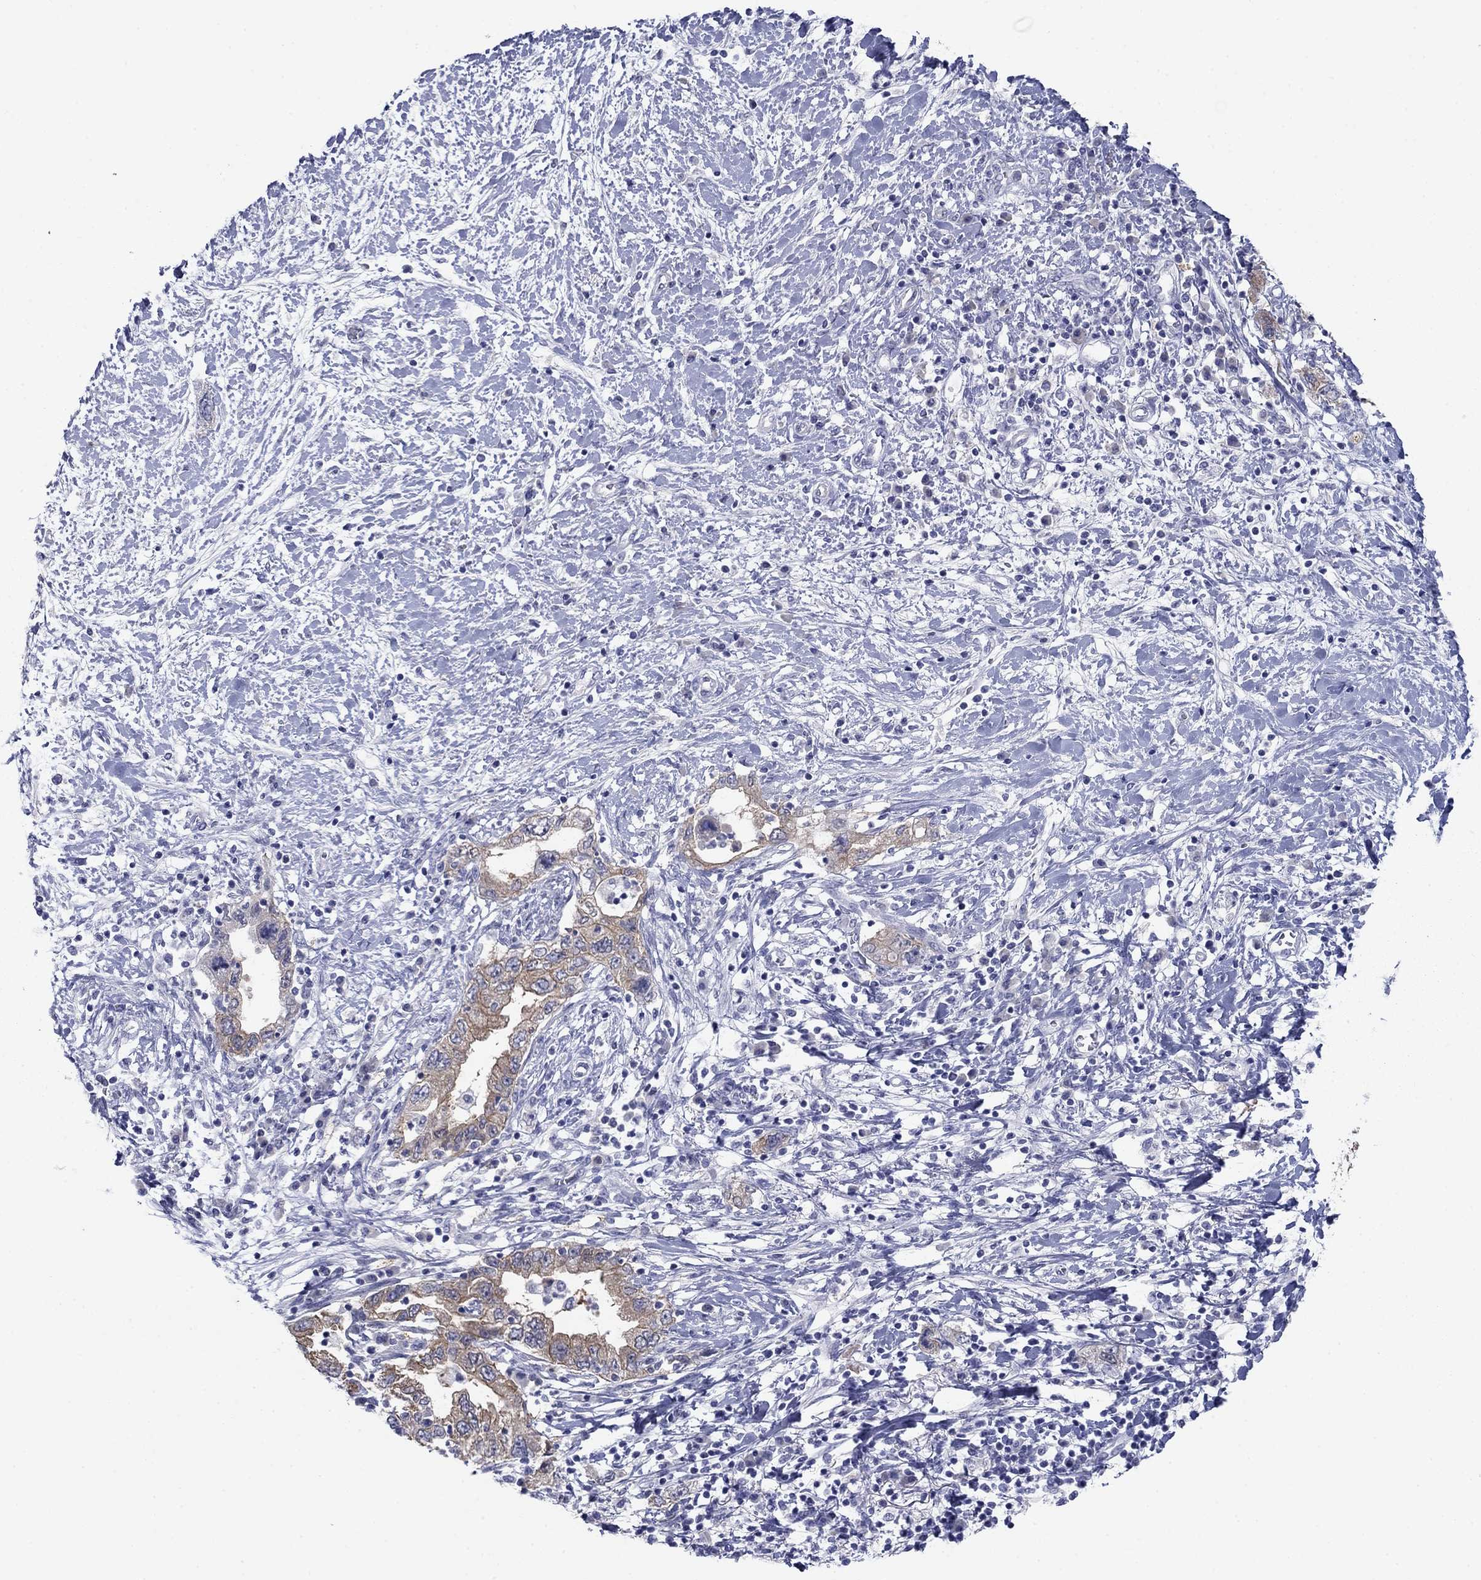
{"staining": {"intensity": "strong", "quantity": "25%-75%", "location": "cytoplasmic/membranous"}, "tissue": "pancreatic cancer", "cell_type": "Tumor cells", "image_type": "cancer", "snomed": [{"axis": "morphology", "description": "Adenocarcinoma, NOS"}, {"axis": "topography", "description": "Pancreas"}], "caption": "Pancreatic cancer stained with a brown dye exhibits strong cytoplasmic/membranous positive expression in about 25%-75% of tumor cells.", "gene": "PLS1", "patient": {"sex": "female", "age": 73}}